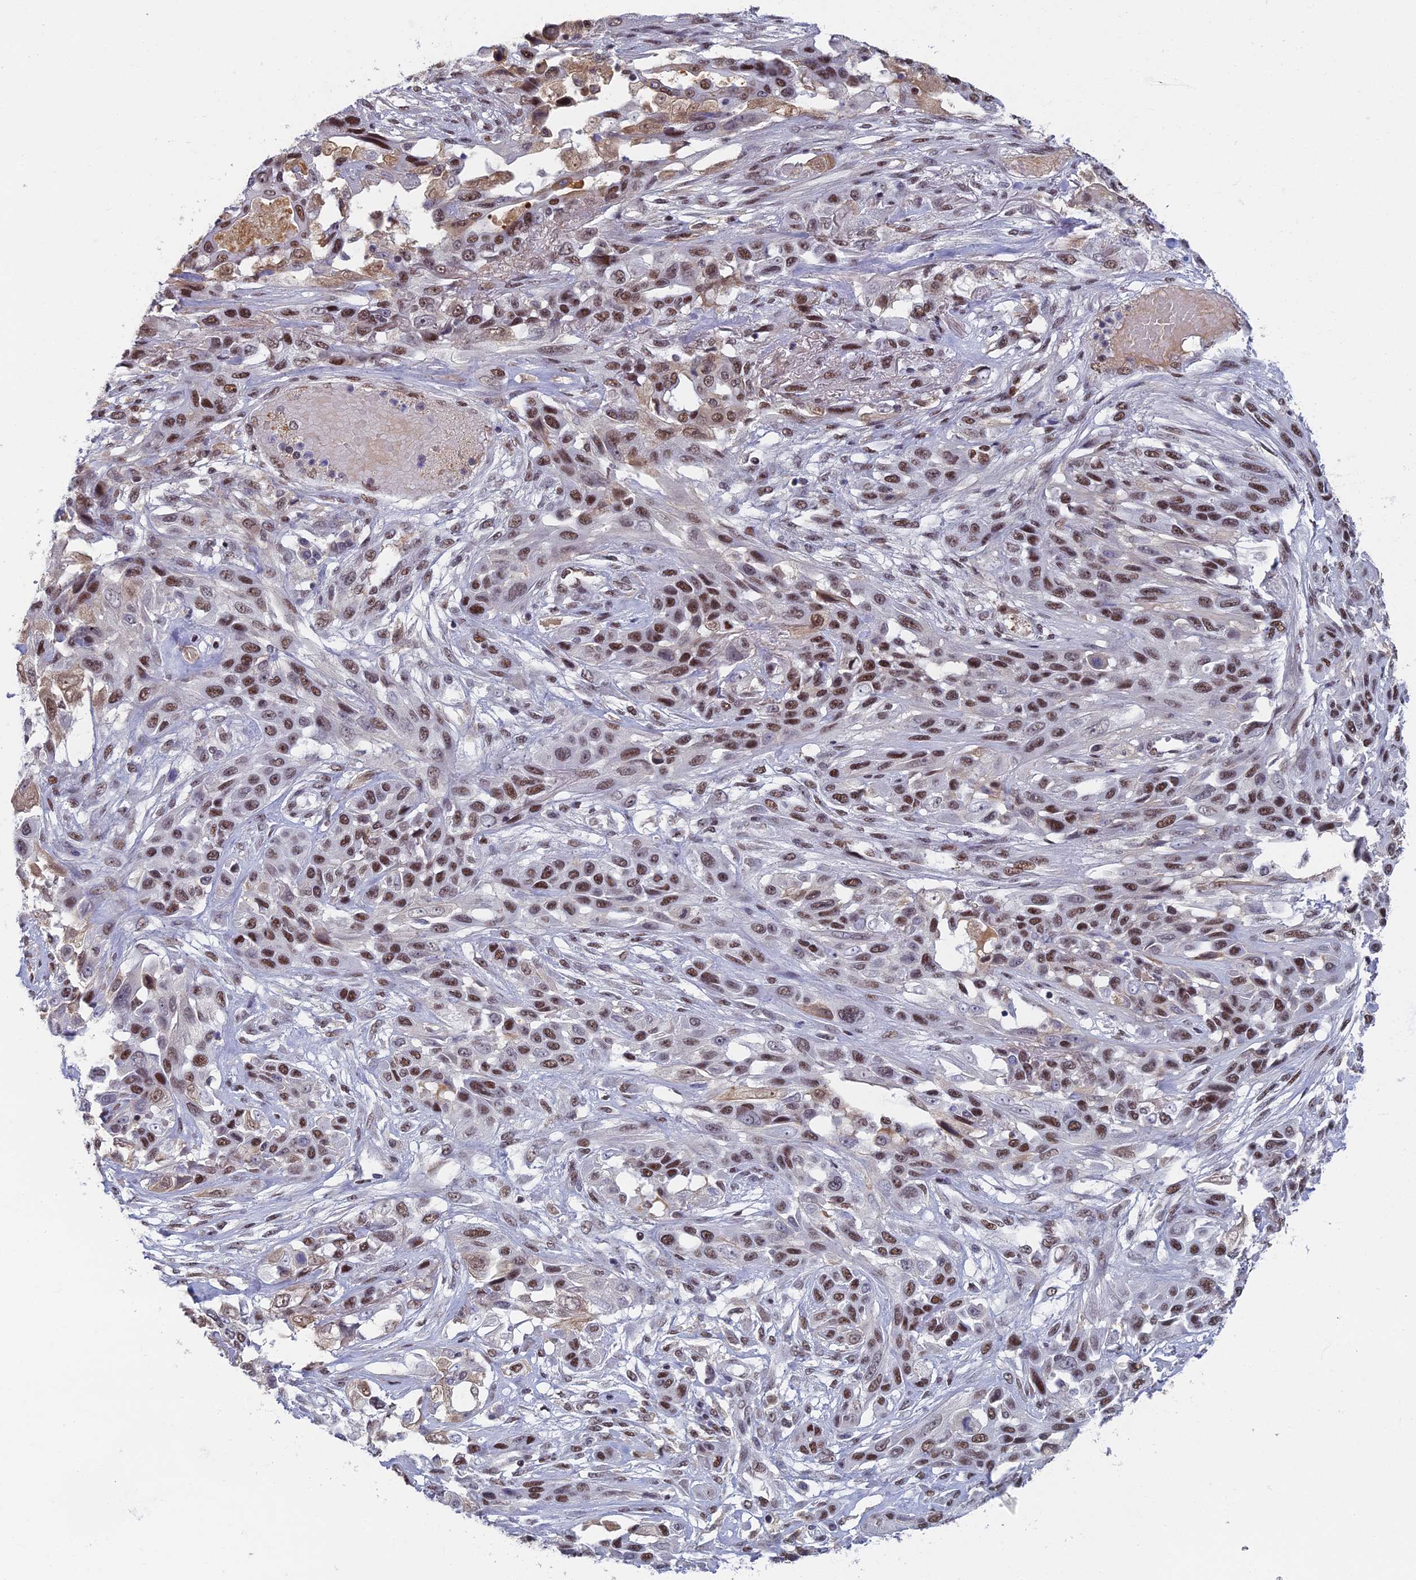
{"staining": {"intensity": "moderate", "quantity": ">75%", "location": "nuclear"}, "tissue": "lung cancer", "cell_type": "Tumor cells", "image_type": "cancer", "snomed": [{"axis": "morphology", "description": "Squamous cell carcinoma, NOS"}, {"axis": "topography", "description": "Lung"}], "caption": "Tumor cells demonstrate medium levels of moderate nuclear positivity in approximately >75% of cells in human lung cancer.", "gene": "TAF13", "patient": {"sex": "female", "age": 70}}